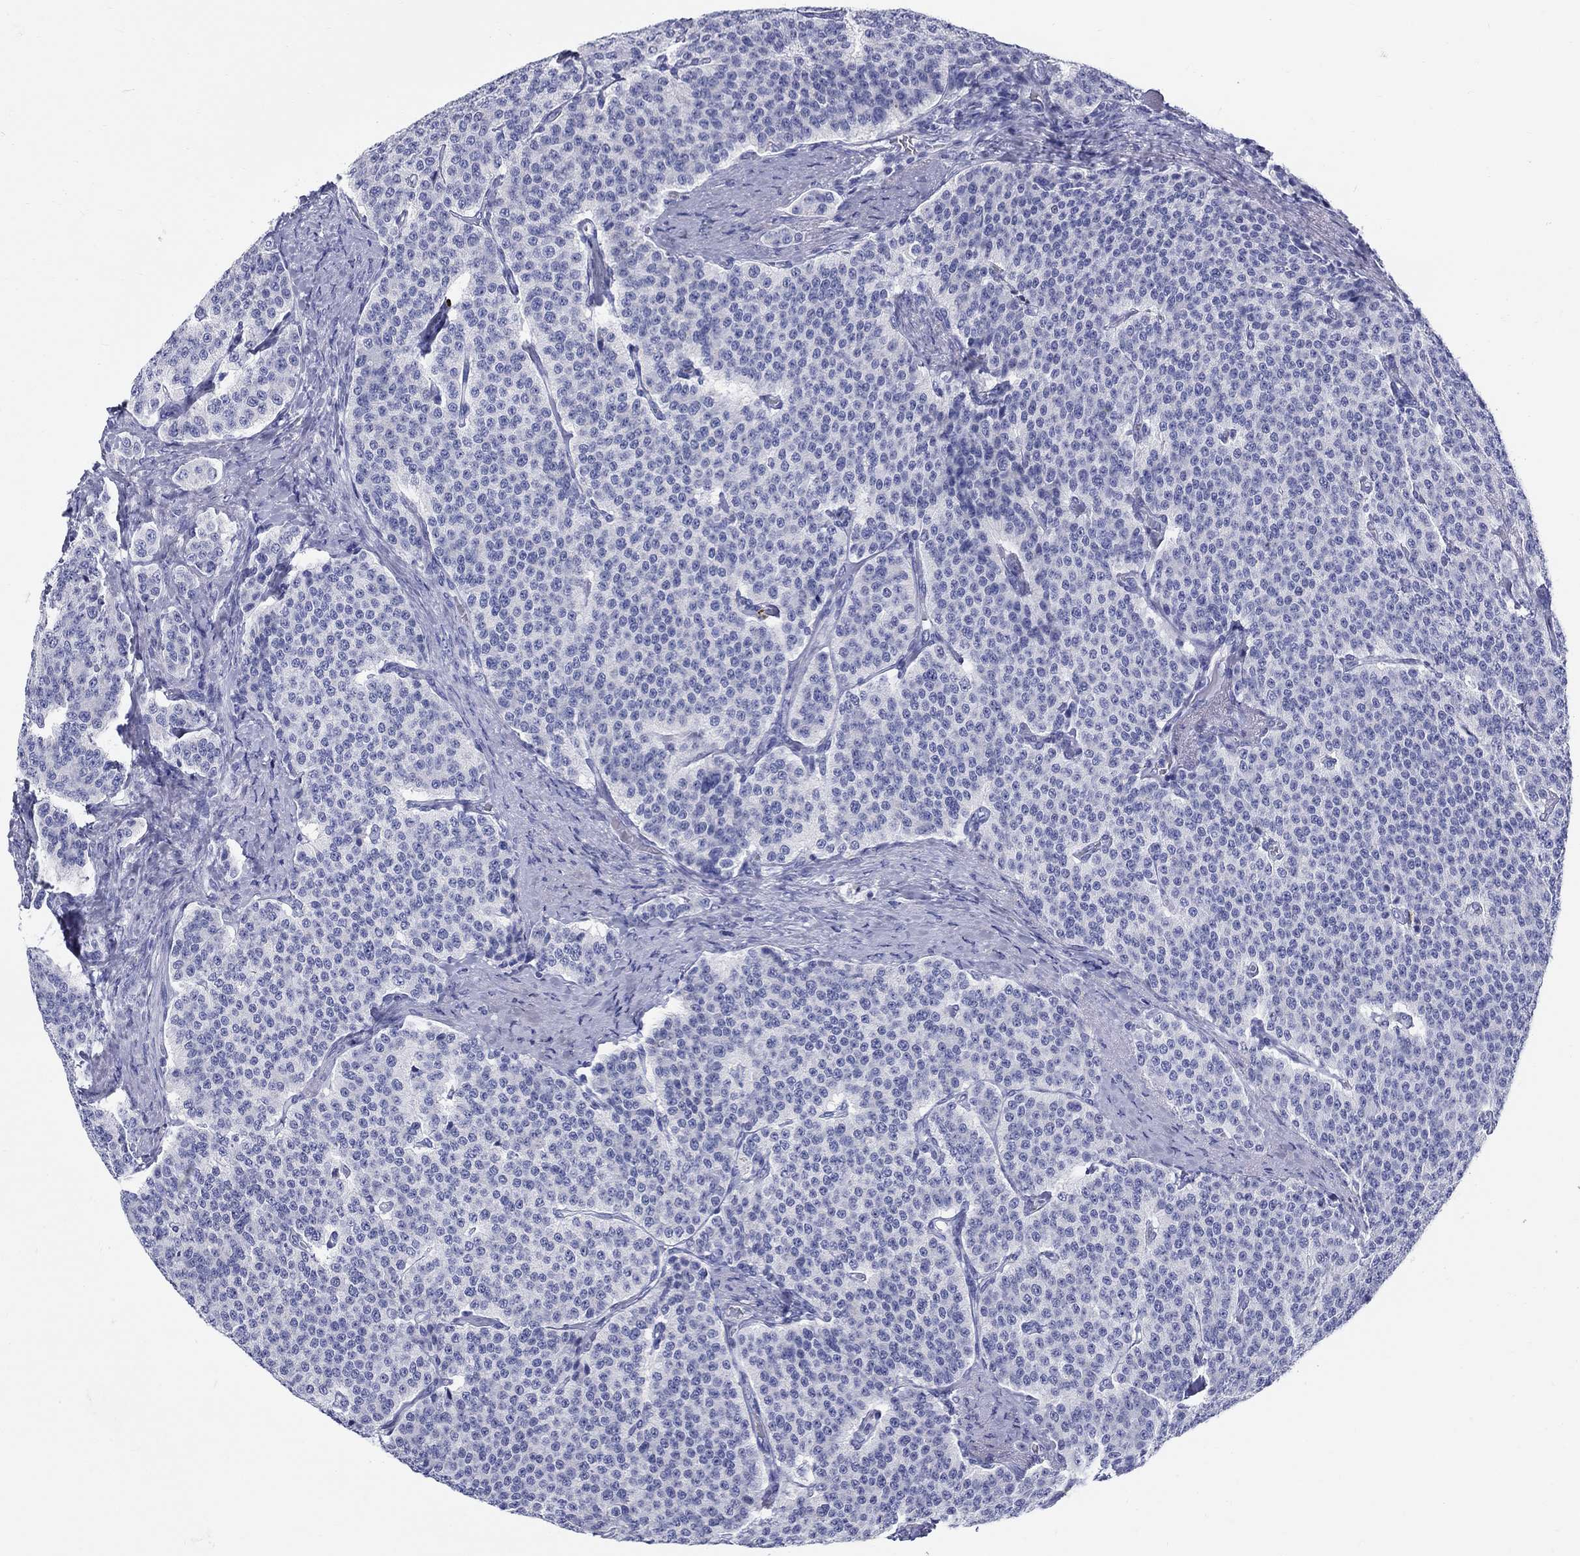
{"staining": {"intensity": "negative", "quantity": "none", "location": "none"}, "tissue": "carcinoid", "cell_type": "Tumor cells", "image_type": "cancer", "snomed": [{"axis": "morphology", "description": "Carcinoid, malignant, NOS"}, {"axis": "topography", "description": "Small intestine"}], "caption": "The photomicrograph reveals no staining of tumor cells in malignant carcinoid. (DAB IHC visualized using brightfield microscopy, high magnification).", "gene": "LAMP5", "patient": {"sex": "female", "age": 58}}